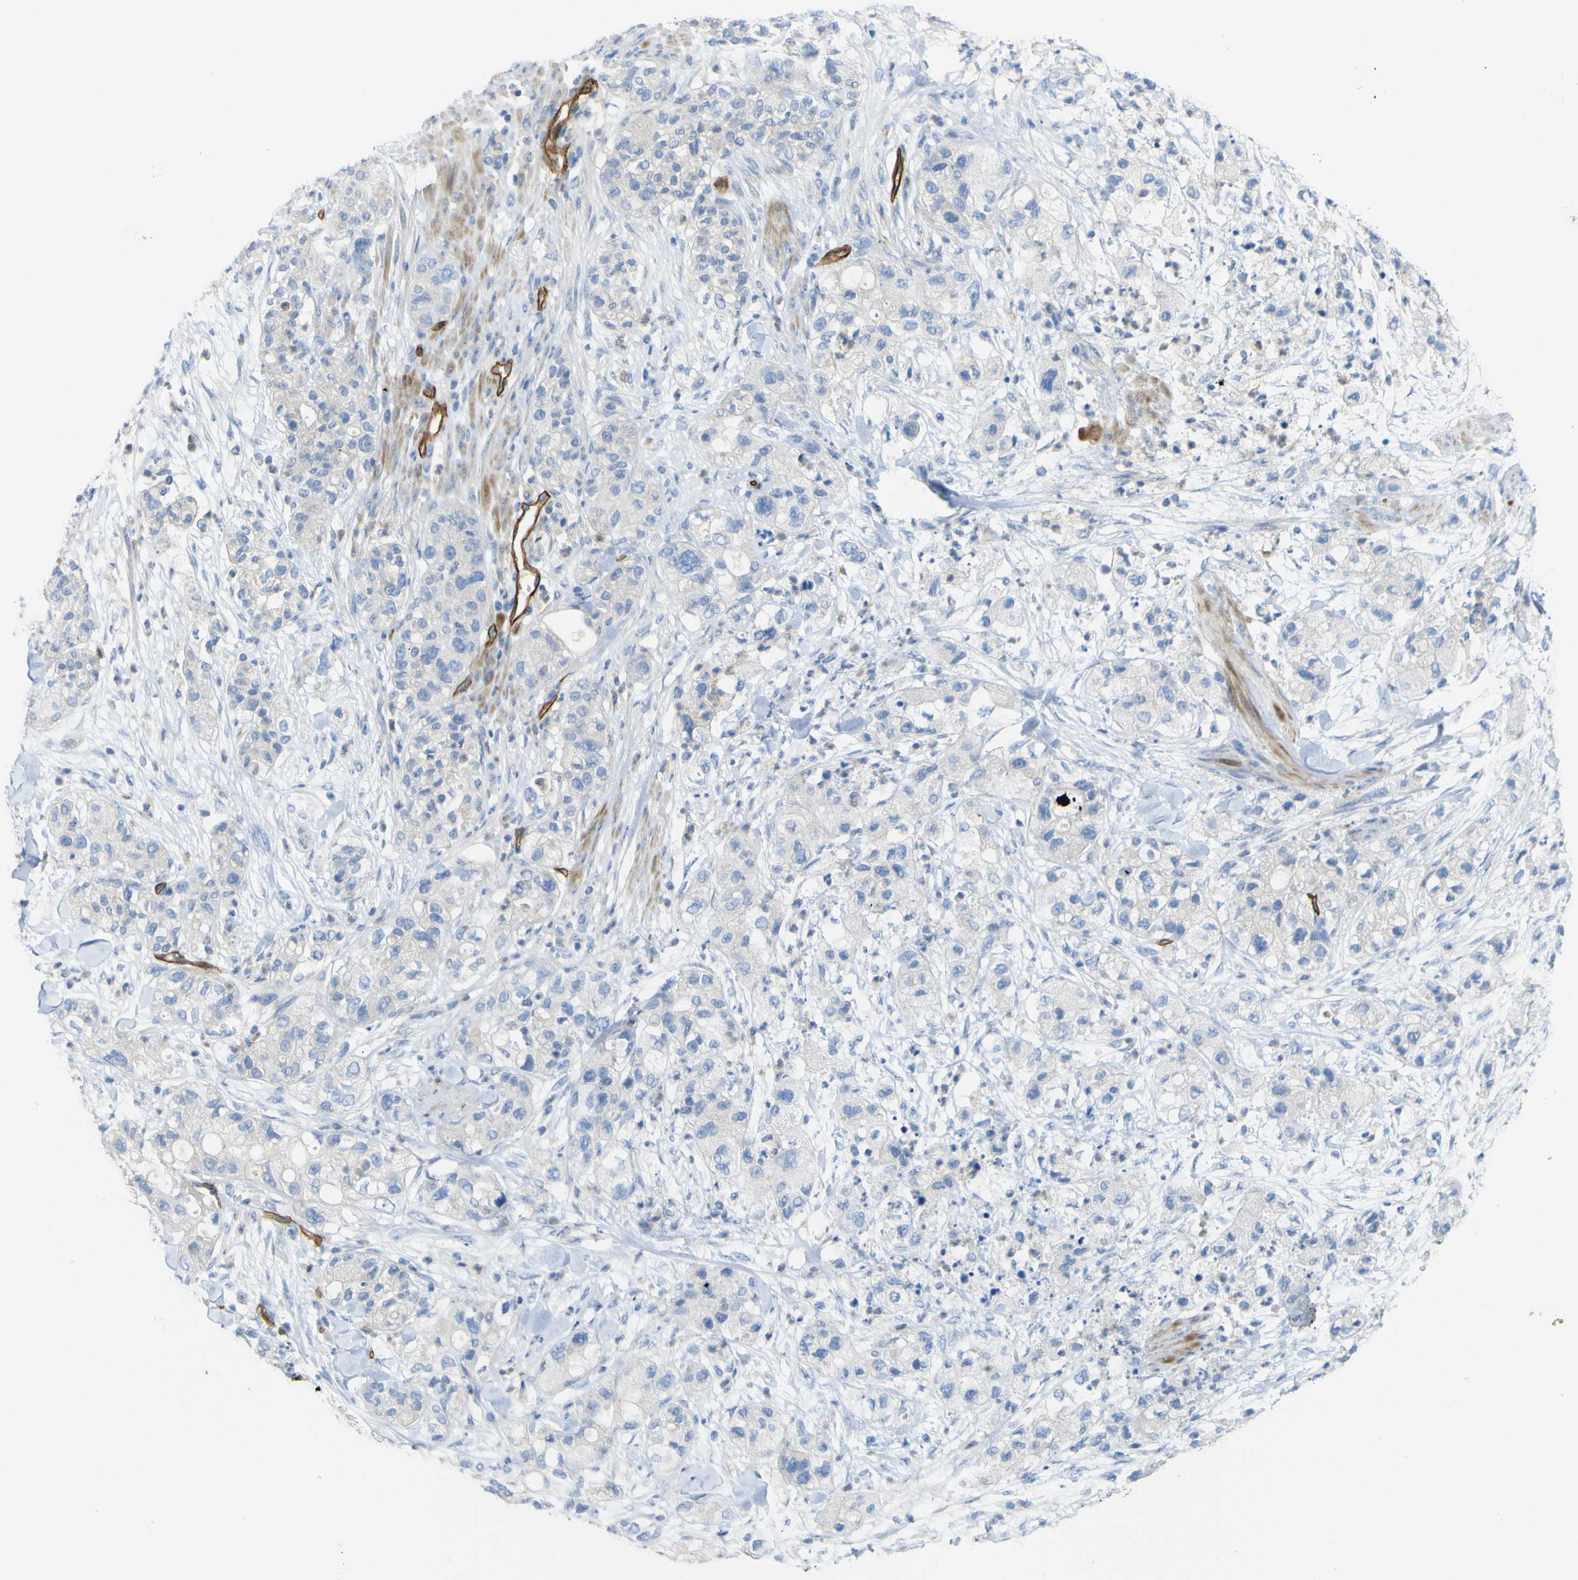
{"staining": {"intensity": "negative", "quantity": "none", "location": "none"}, "tissue": "pancreatic cancer", "cell_type": "Tumor cells", "image_type": "cancer", "snomed": [{"axis": "morphology", "description": "Adenocarcinoma, NOS"}, {"axis": "topography", "description": "Pancreas"}], "caption": "Pancreatic cancer stained for a protein using immunohistochemistry (IHC) reveals no expression tumor cells.", "gene": "CD93", "patient": {"sex": "female", "age": 78}}